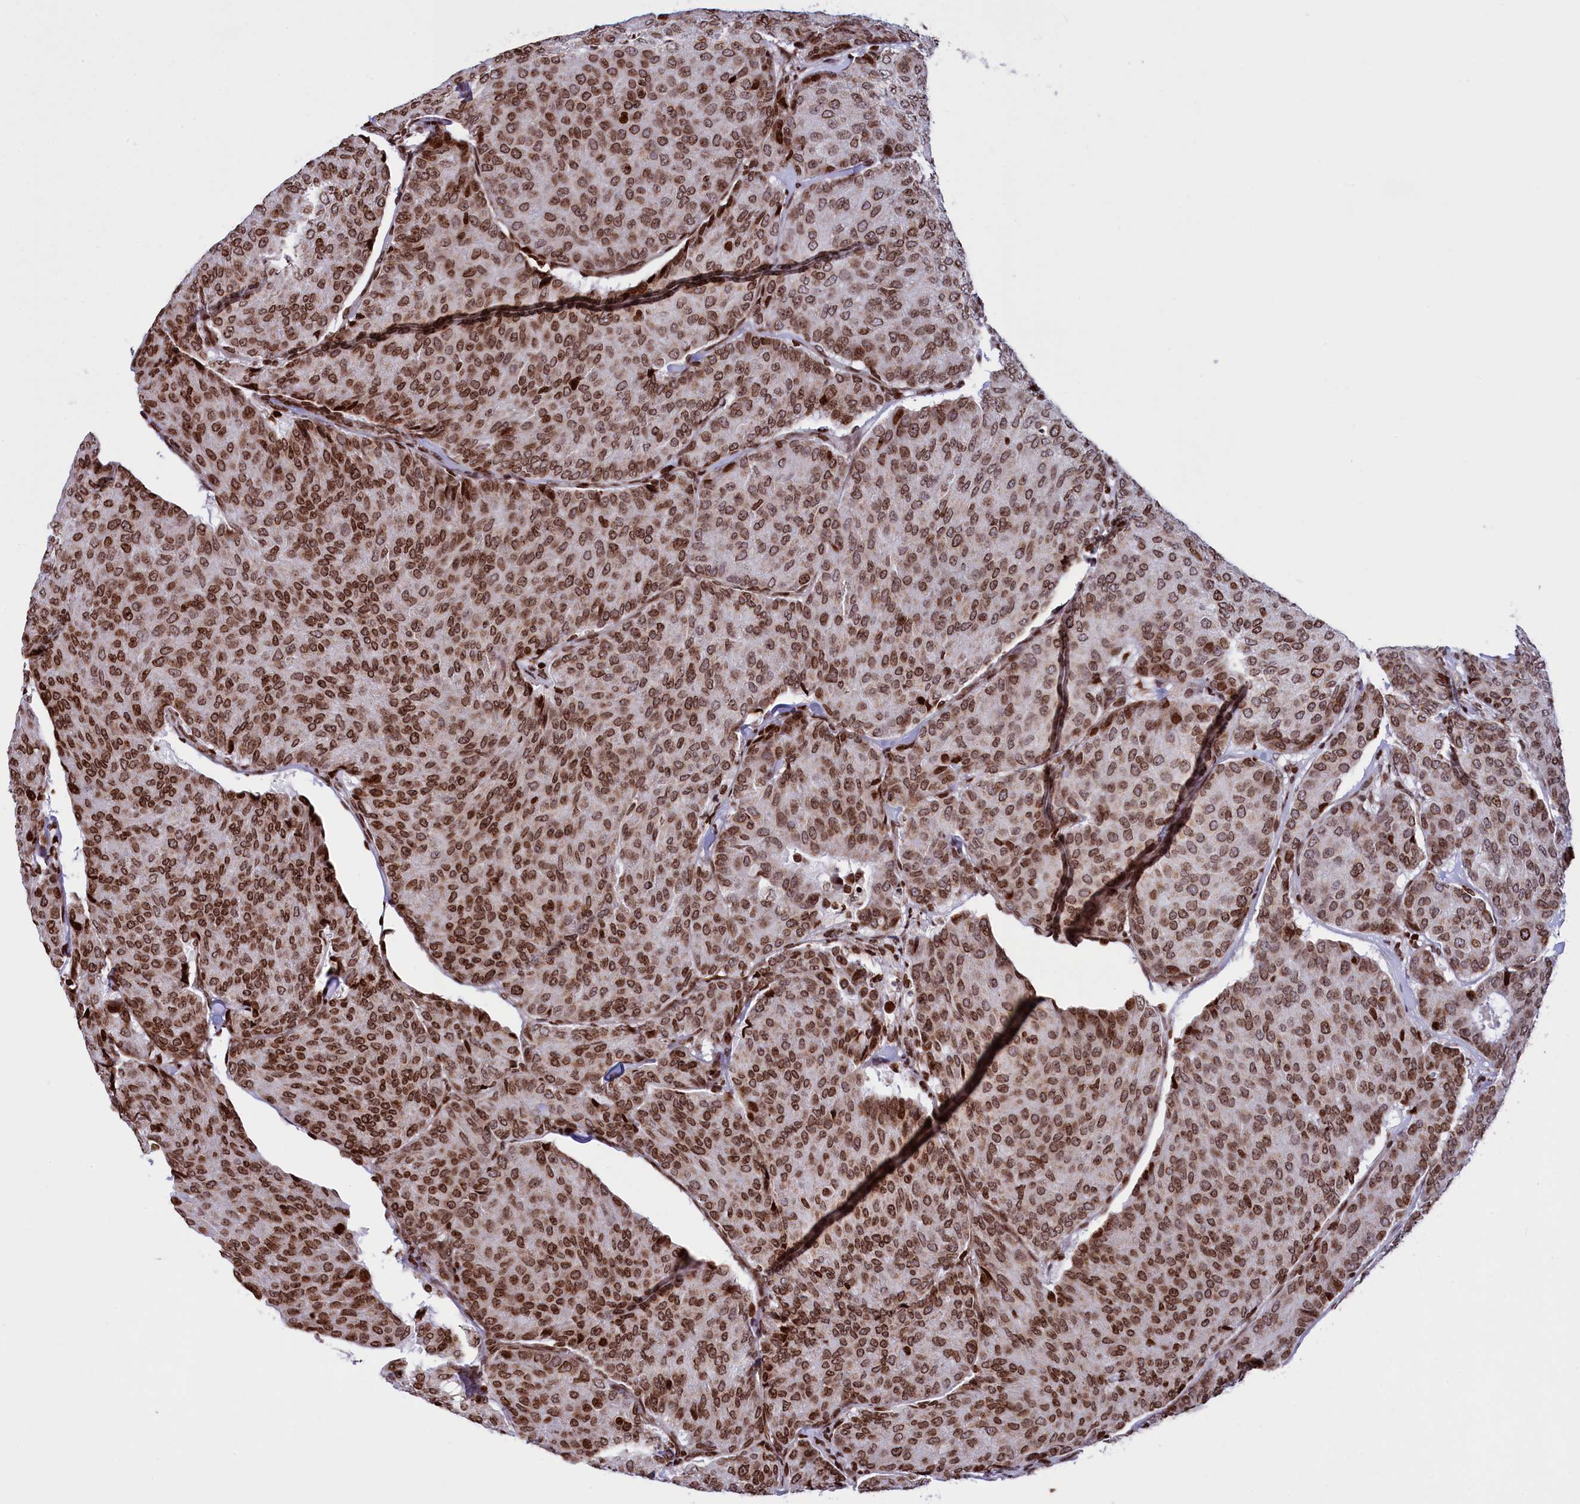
{"staining": {"intensity": "moderate", "quantity": ">75%", "location": "nuclear"}, "tissue": "breast cancer", "cell_type": "Tumor cells", "image_type": "cancer", "snomed": [{"axis": "morphology", "description": "Duct carcinoma"}, {"axis": "topography", "description": "Breast"}], "caption": "IHC histopathology image of neoplastic tissue: breast cancer (infiltrating ductal carcinoma) stained using IHC exhibits medium levels of moderate protein expression localized specifically in the nuclear of tumor cells, appearing as a nuclear brown color.", "gene": "TIMM29", "patient": {"sex": "female", "age": 75}}